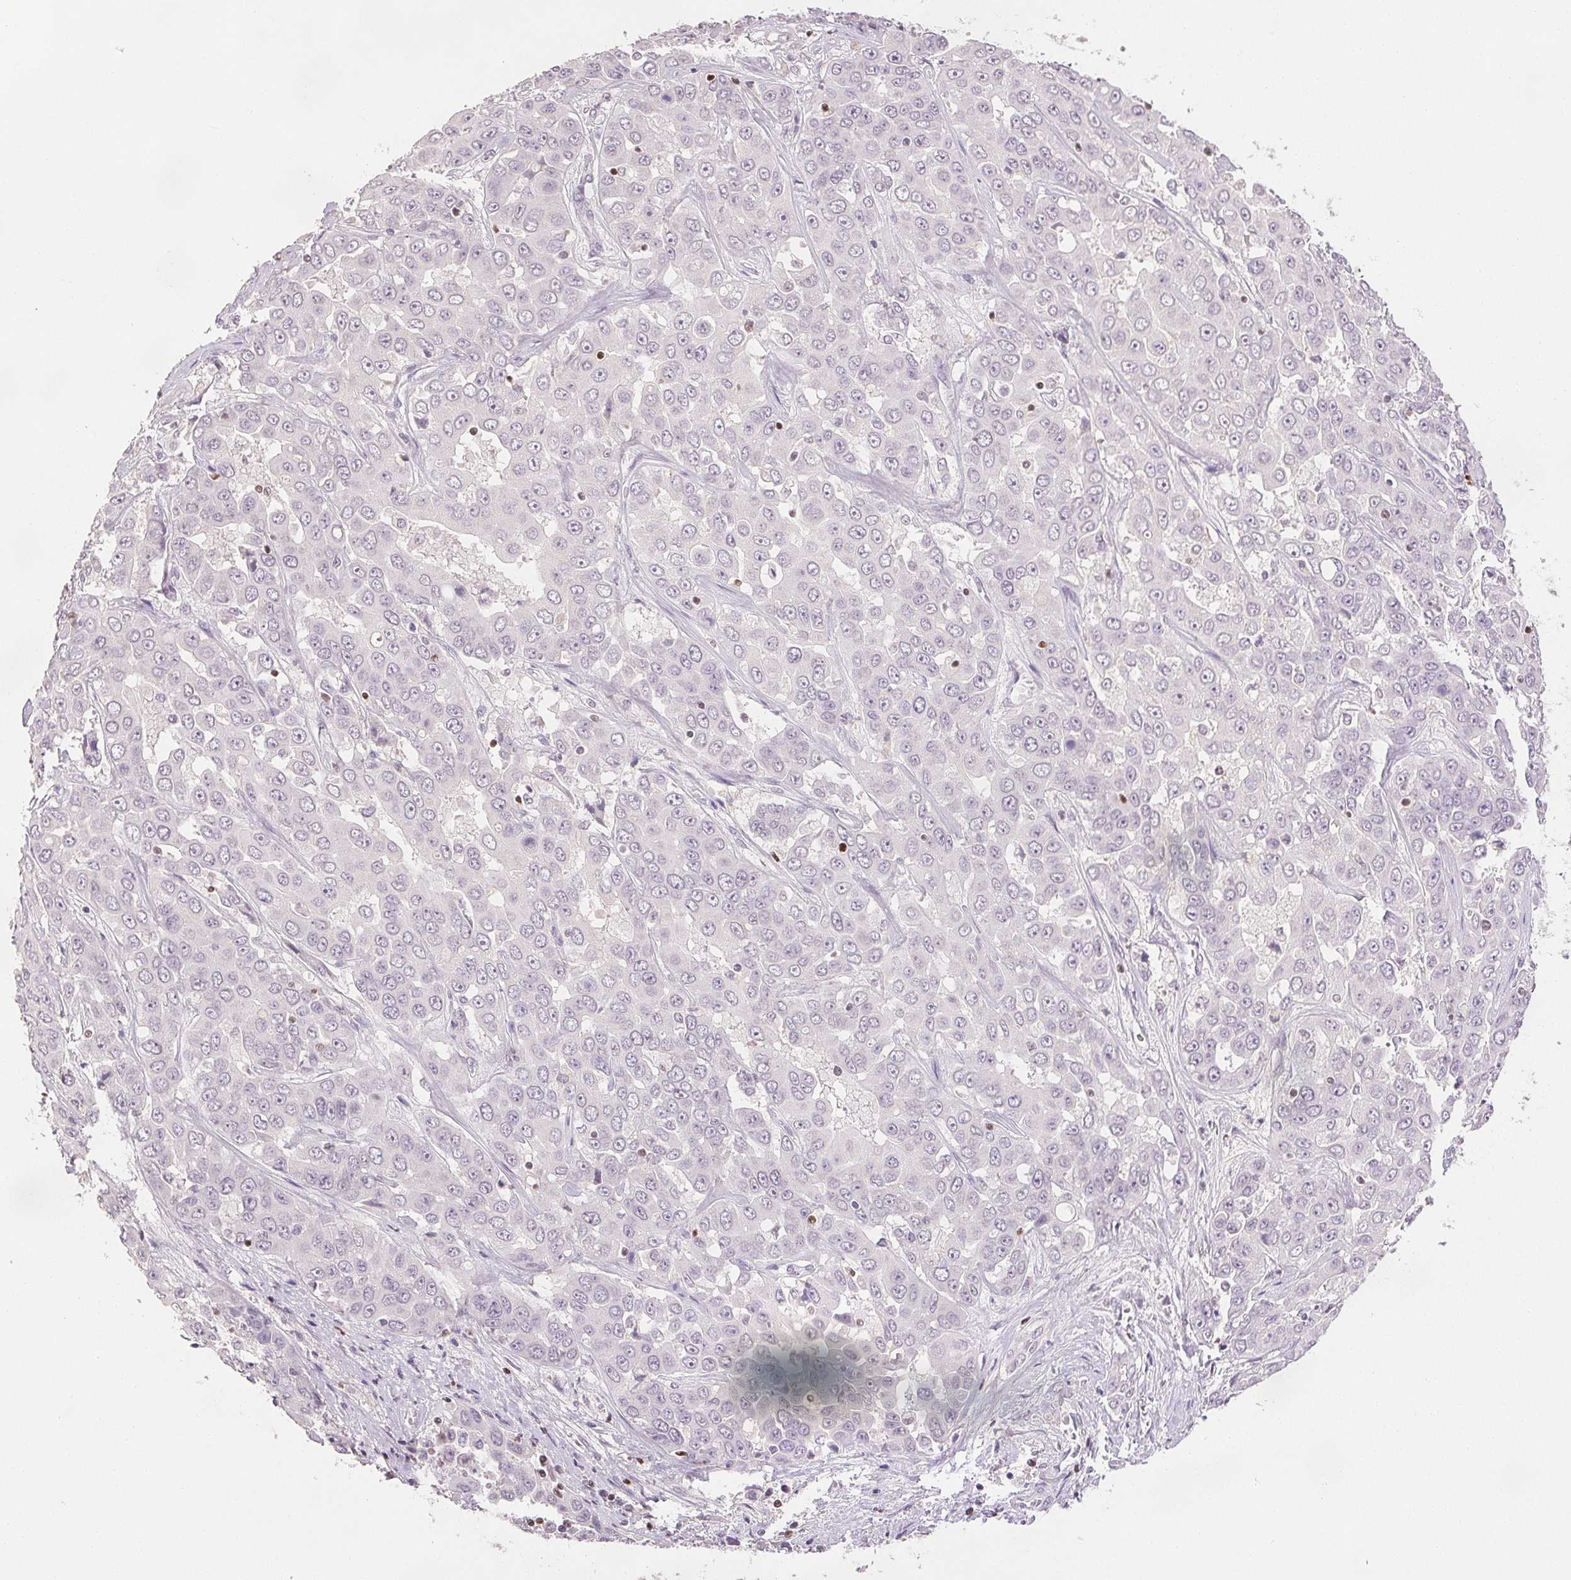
{"staining": {"intensity": "negative", "quantity": "none", "location": "none"}, "tissue": "liver cancer", "cell_type": "Tumor cells", "image_type": "cancer", "snomed": [{"axis": "morphology", "description": "Cholangiocarcinoma"}, {"axis": "topography", "description": "Liver"}], "caption": "The photomicrograph shows no significant staining in tumor cells of liver cancer (cholangiocarcinoma).", "gene": "RUNX2", "patient": {"sex": "female", "age": 52}}